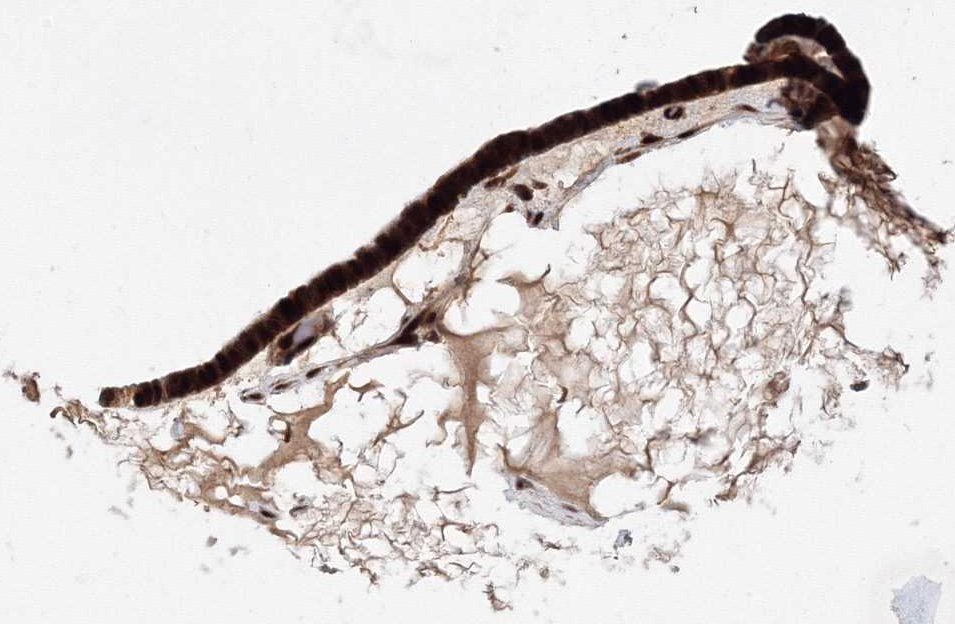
{"staining": {"intensity": "strong", "quantity": ">75%", "location": "cytoplasmic/membranous,nuclear"}, "tissue": "ovarian cancer", "cell_type": "Tumor cells", "image_type": "cancer", "snomed": [{"axis": "morphology", "description": "Cystadenocarcinoma, serous, NOS"}, {"axis": "topography", "description": "Ovary"}], "caption": "Human ovarian cancer (serous cystadenocarcinoma) stained with a protein marker demonstrates strong staining in tumor cells.", "gene": "ANKAR", "patient": {"sex": "female", "age": 56}}